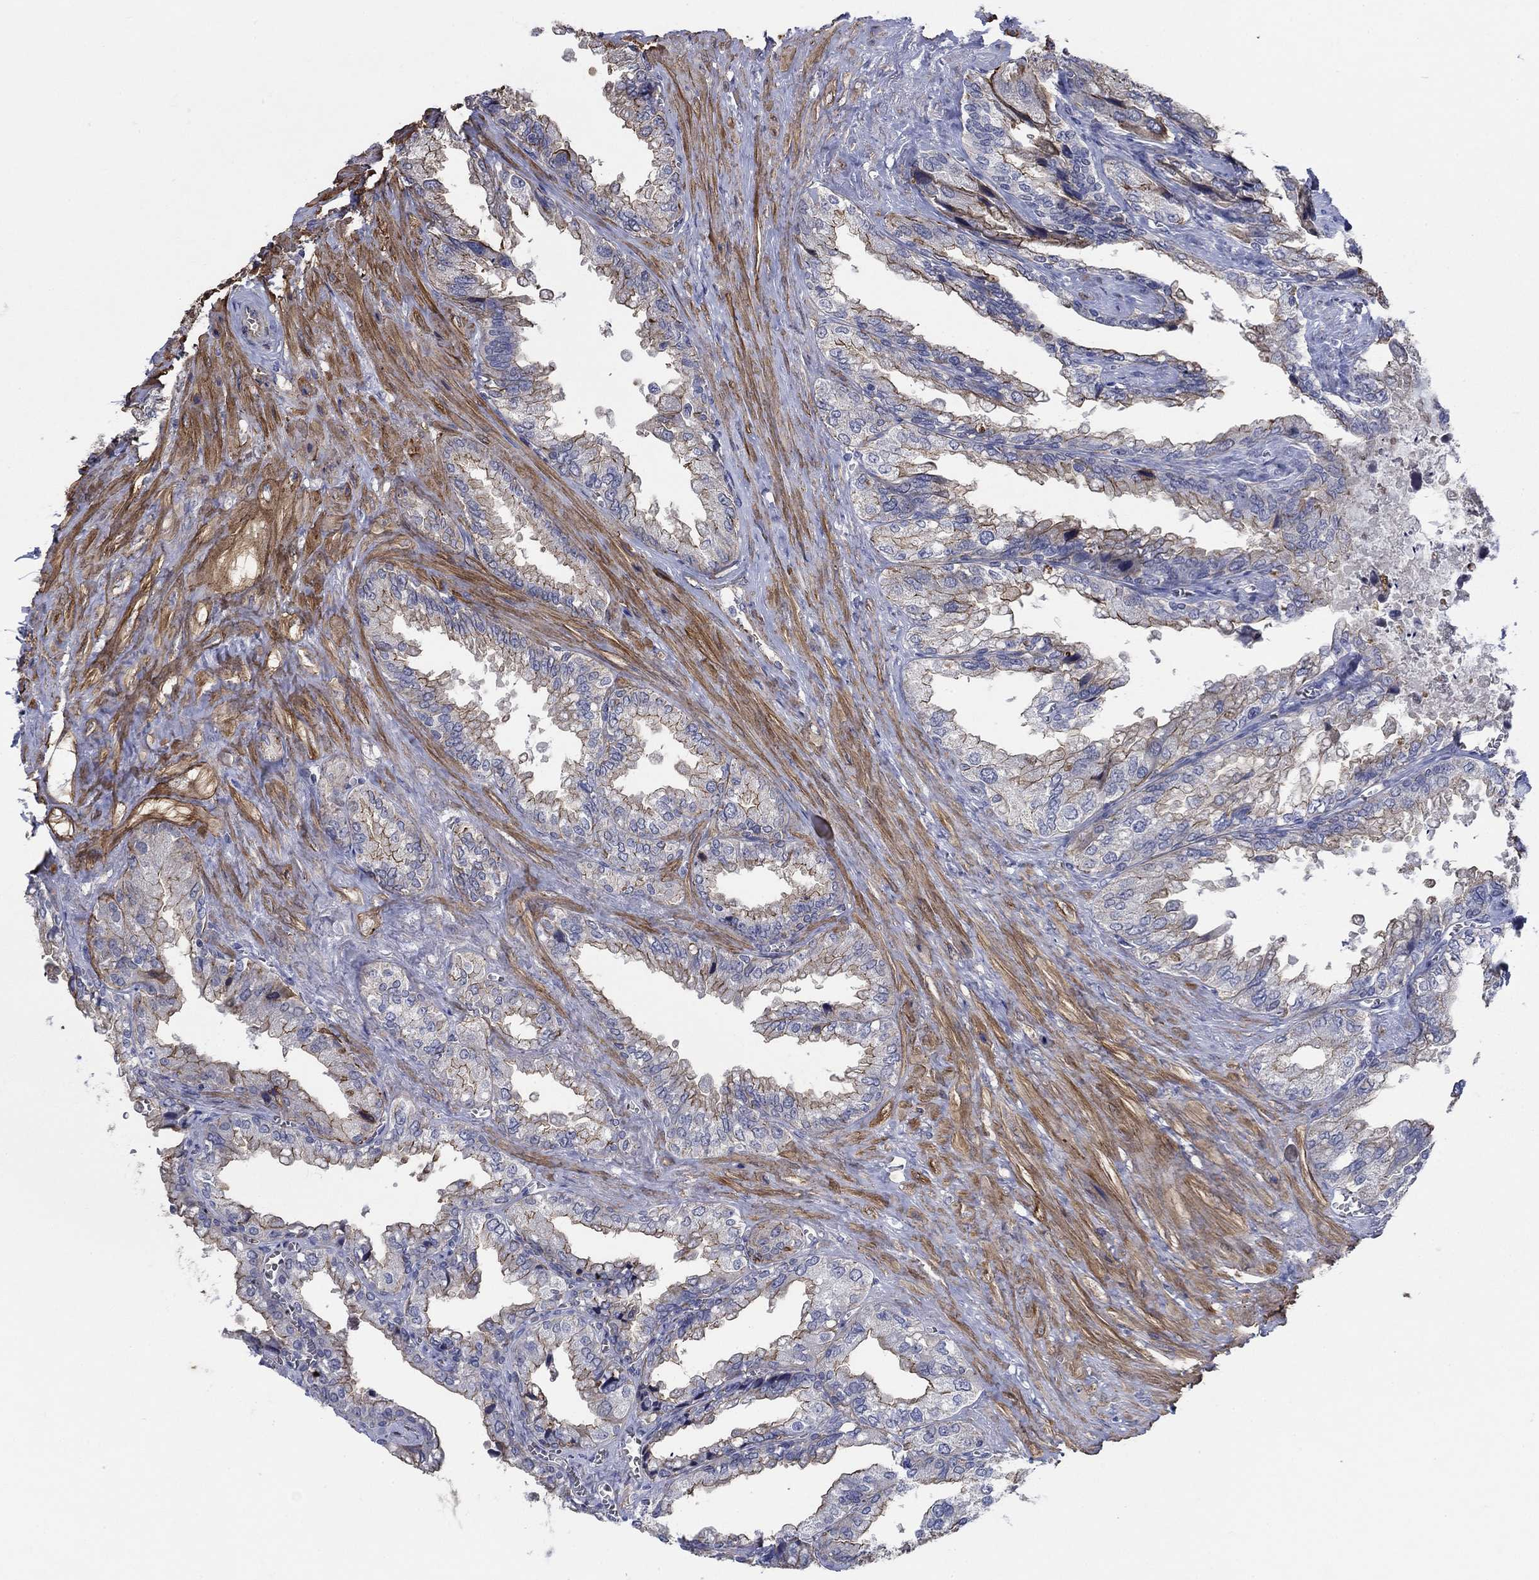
{"staining": {"intensity": "moderate", "quantity": ">75%", "location": "cytoplasmic/membranous"}, "tissue": "seminal vesicle", "cell_type": "Glandular cells", "image_type": "normal", "snomed": [{"axis": "morphology", "description": "Normal tissue, NOS"}, {"axis": "topography", "description": "Seminal veicle"}], "caption": "Unremarkable seminal vesicle was stained to show a protein in brown. There is medium levels of moderate cytoplasmic/membranous expression in approximately >75% of glandular cells. (Brightfield microscopy of DAB IHC at high magnification).", "gene": "FLNC", "patient": {"sex": "male", "age": 67}}